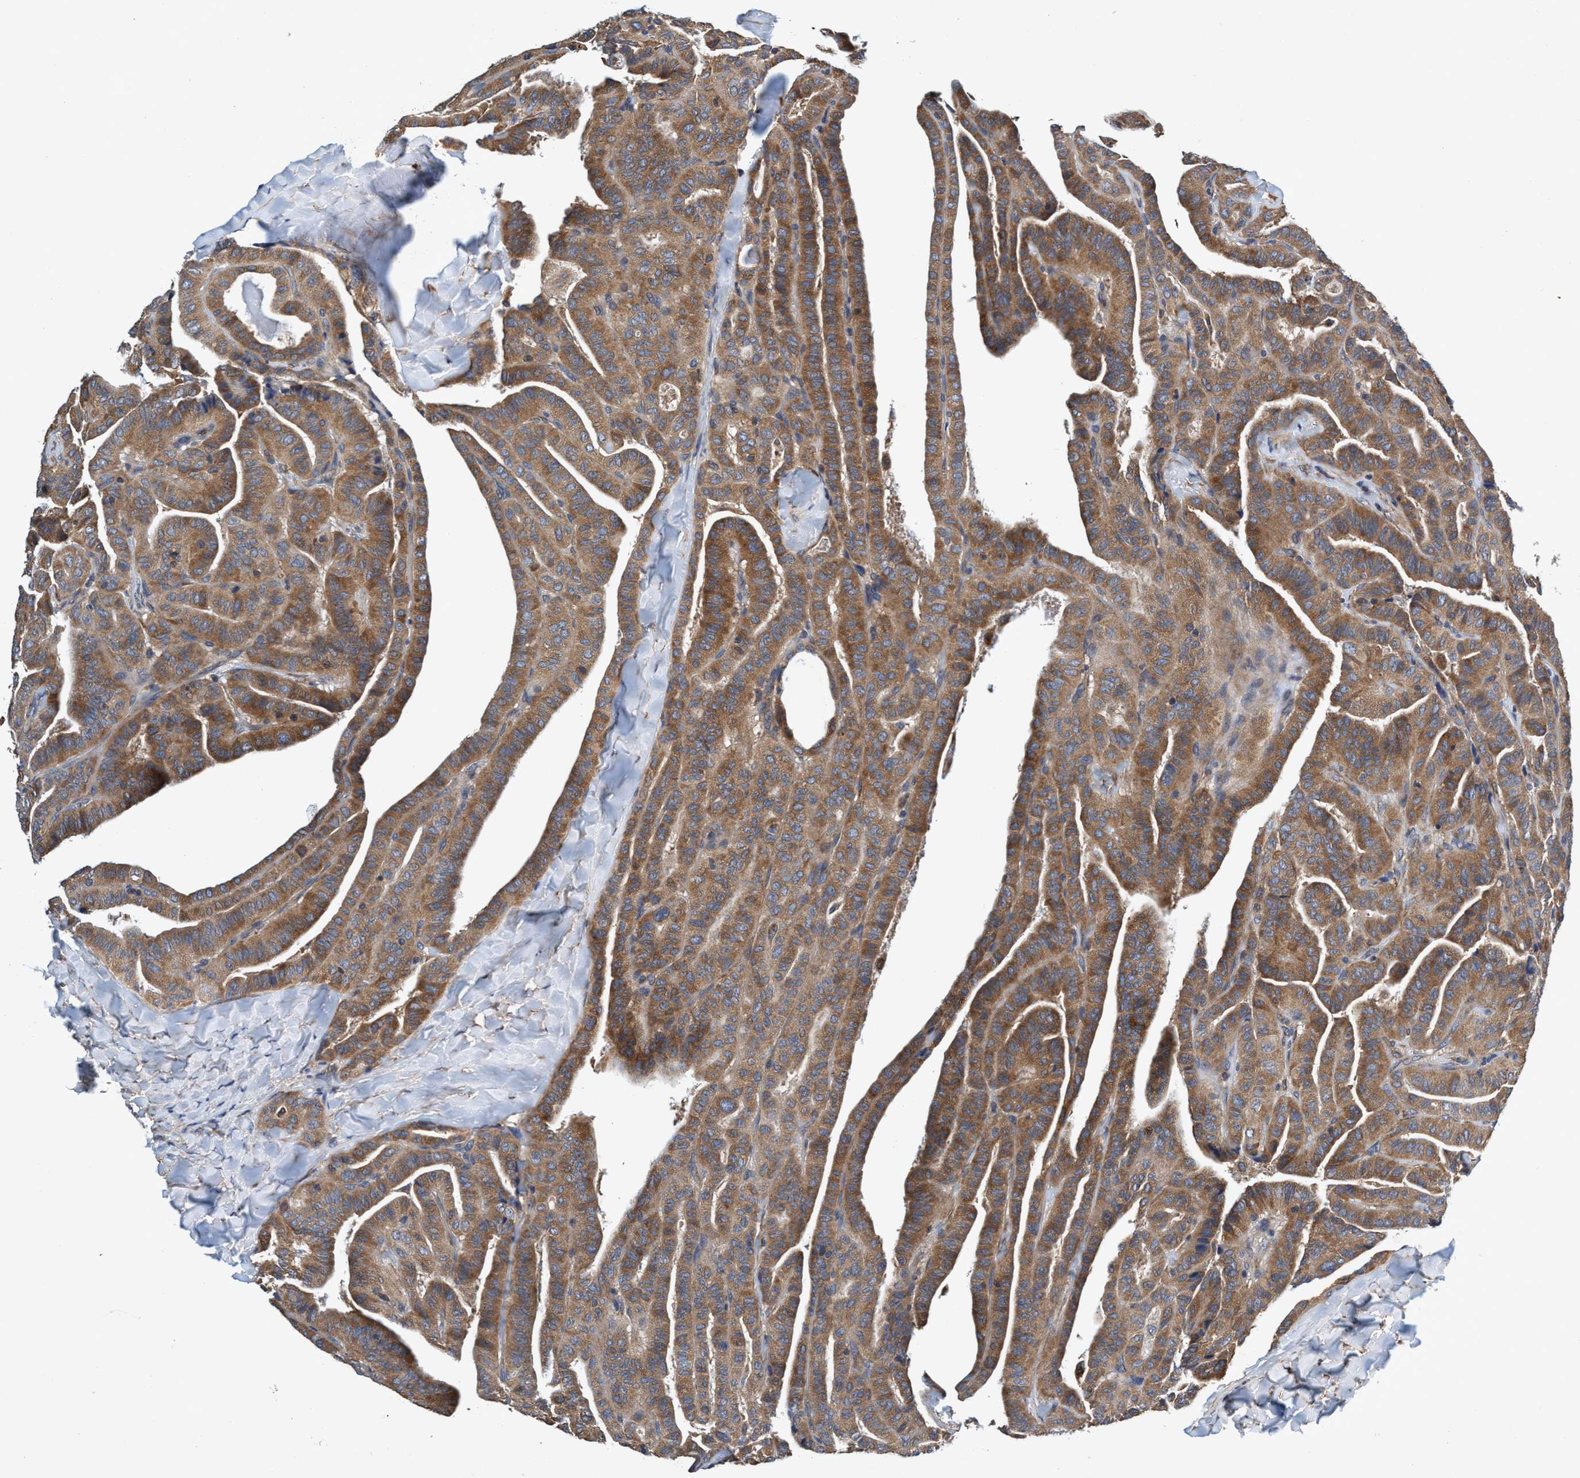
{"staining": {"intensity": "moderate", "quantity": ">75%", "location": "cytoplasmic/membranous"}, "tissue": "thyroid cancer", "cell_type": "Tumor cells", "image_type": "cancer", "snomed": [{"axis": "morphology", "description": "Papillary adenocarcinoma, NOS"}, {"axis": "topography", "description": "Thyroid gland"}], "caption": "The histopathology image demonstrates staining of thyroid cancer (papillary adenocarcinoma), revealing moderate cytoplasmic/membranous protein expression (brown color) within tumor cells. The staining was performed using DAB to visualize the protein expression in brown, while the nuclei were stained in blue with hematoxylin (Magnification: 20x).", "gene": "CALCOCO2", "patient": {"sex": "male", "age": 77}}